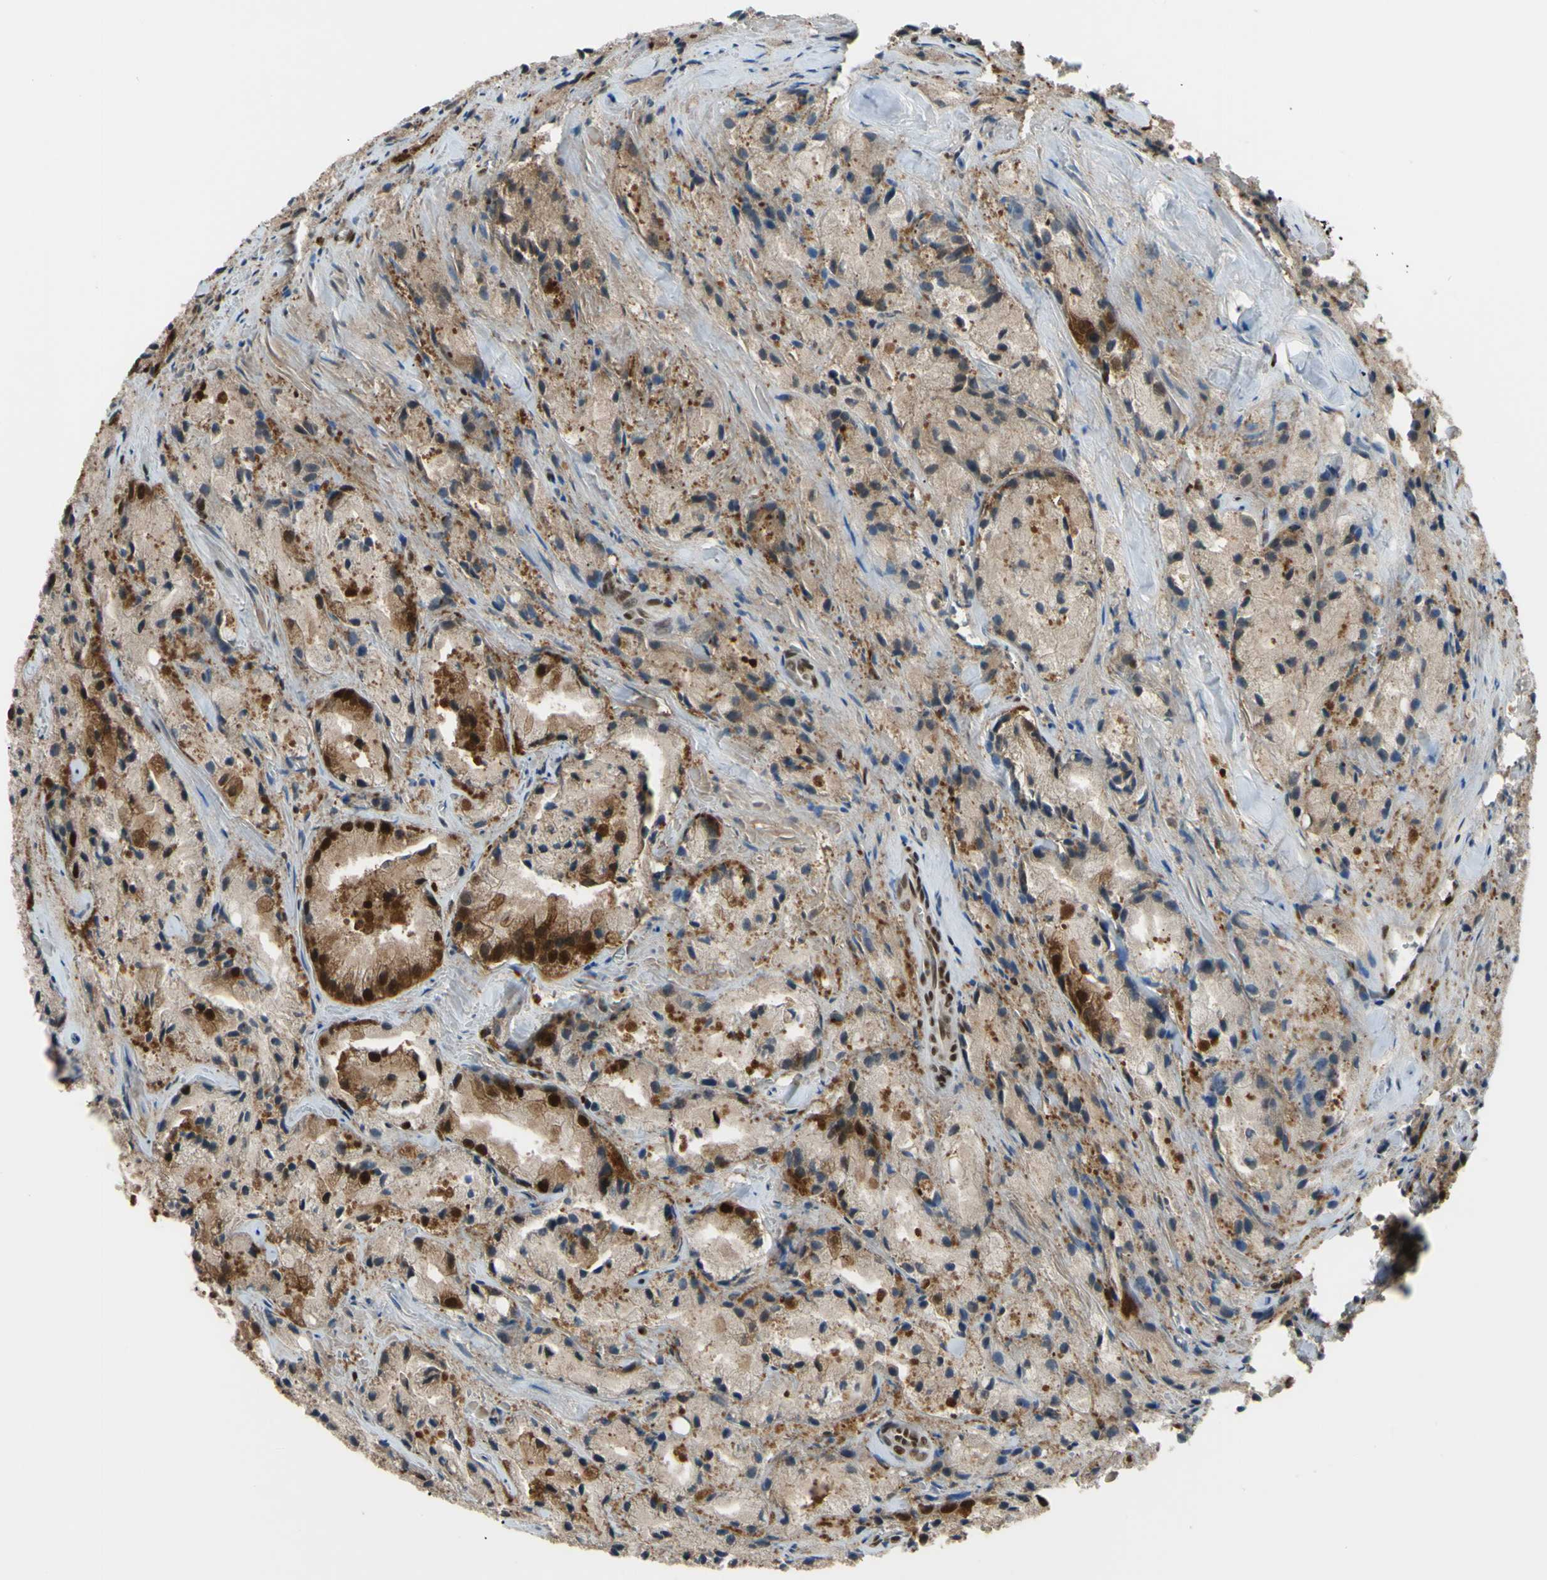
{"staining": {"intensity": "moderate", "quantity": ">75%", "location": "cytoplasmic/membranous,nuclear"}, "tissue": "prostate cancer", "cell_type": "Tumor cells", "image_type": "cancer", "snomed": [{"axis": "morphology", "description": "Adenocarcinoma, Low grade"}, {"axis": "topography", "description": "Prostate"}], "caption": "Prostate adenocarcinoma (low-grade) was stained to show a protein in brown. There is medium levels of moderate cytoplasmic/membranous and nuclear expression in approximately >75% of tumor cells.", "gene": "FKBP5", "patient": {"sex": "male", "age": 64}}